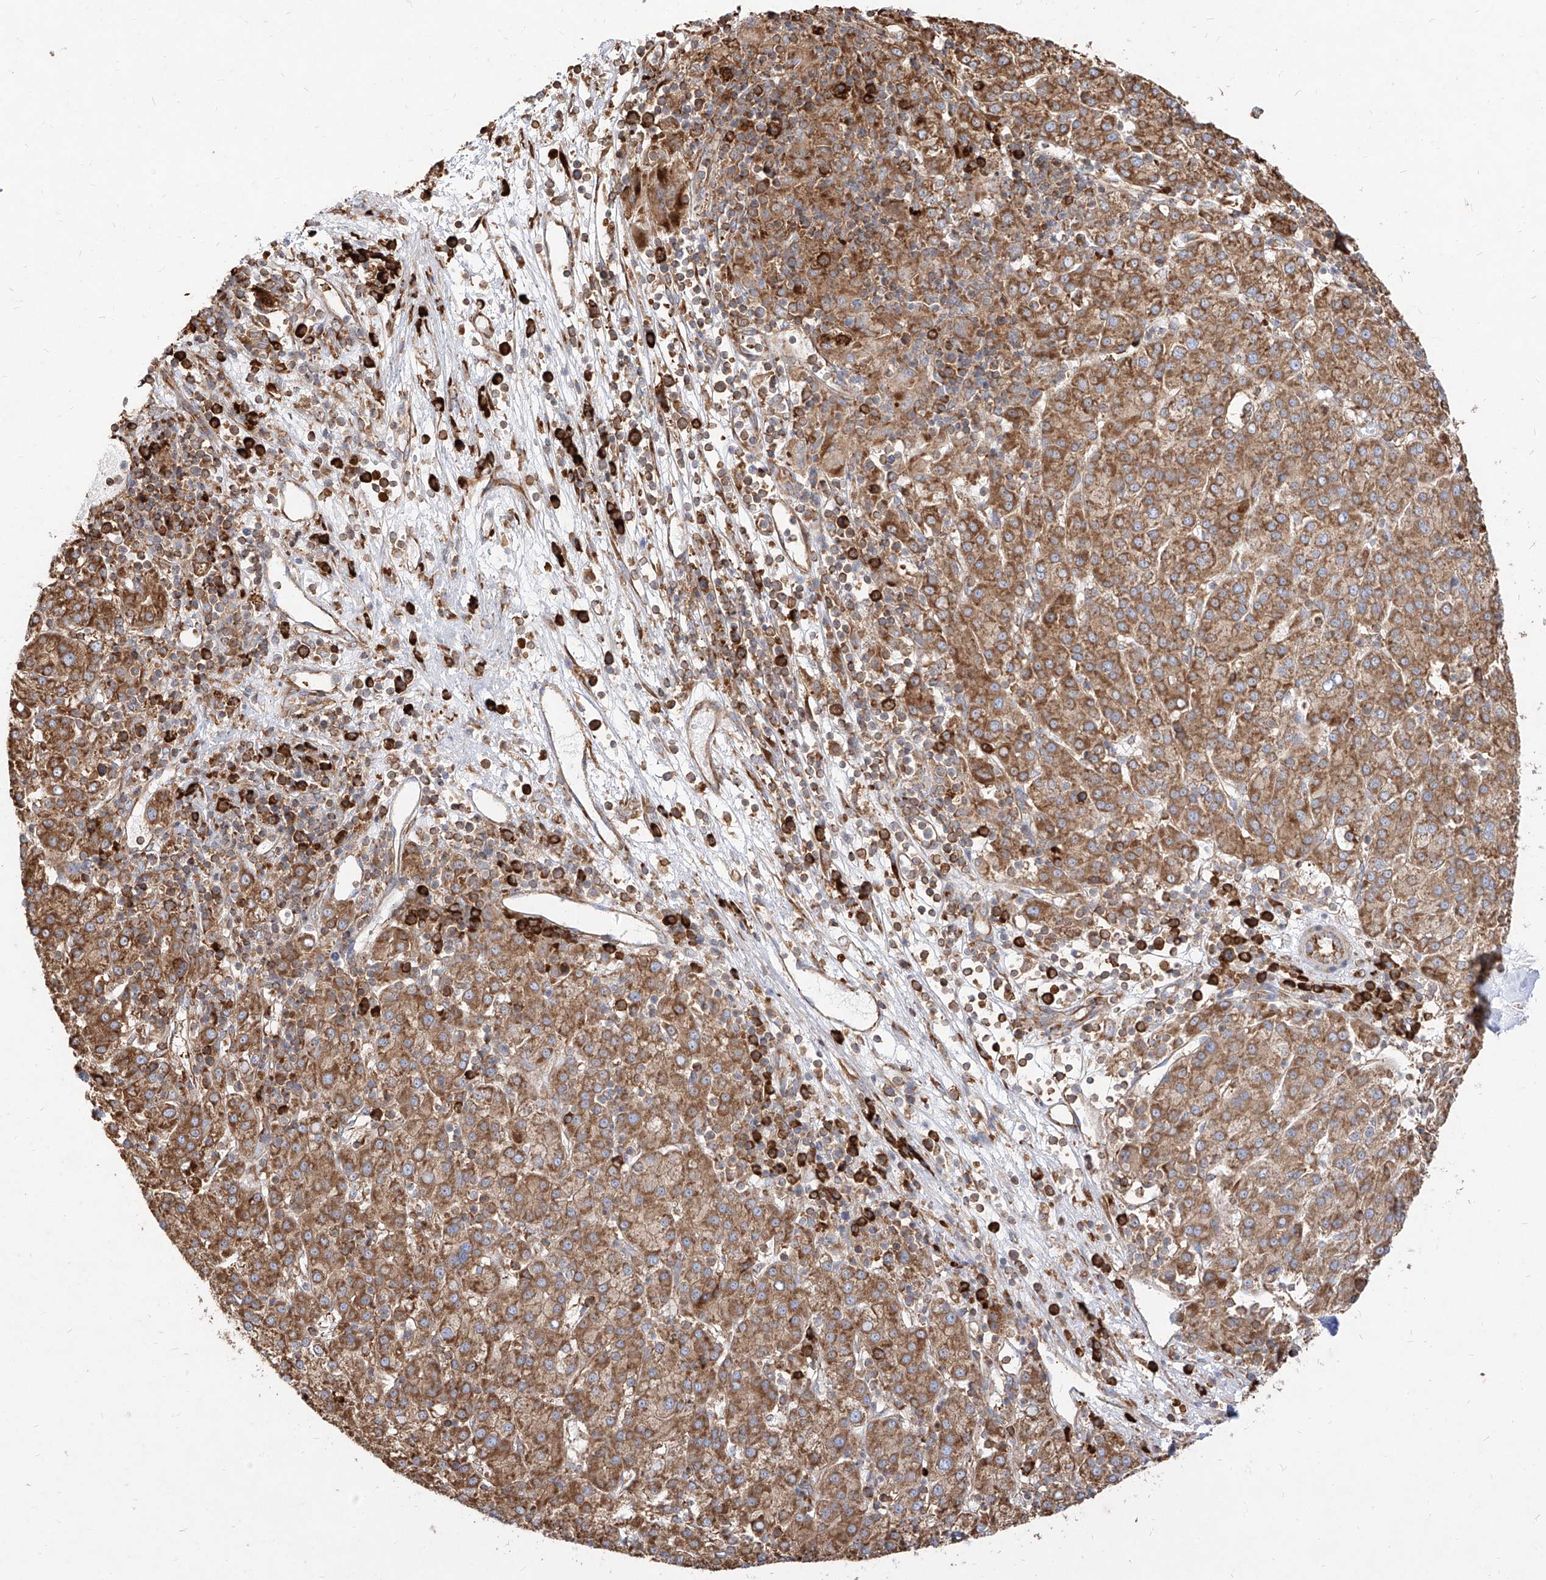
{"staining": {"intensity": "strong", "quantity": ">75%", "location": "cytoplasmic/membranous"}, "tissue": "liver cancer", "cell_type": "Tumor cells", "image_type": "cancer", "snomed": [{"axis": "morphology", "description": "Carcinoma, Hepatocellular, NOS"}, {"axis": "topography", "description": "Liver"}], "caption": "Immunohistochemistry image of neoplastic tissue: human liver cancer (hepatocellular carcinoma) stained using immunohistochemistry (IHC) shows high levels of strong protein expression localized specifically in the cytoplasmic/membranous of tumor cells, appearing as a cytoplasmic/membranous brown color.", "gene": "RPS25", "patient": {"sex": "female", "age": 58}}